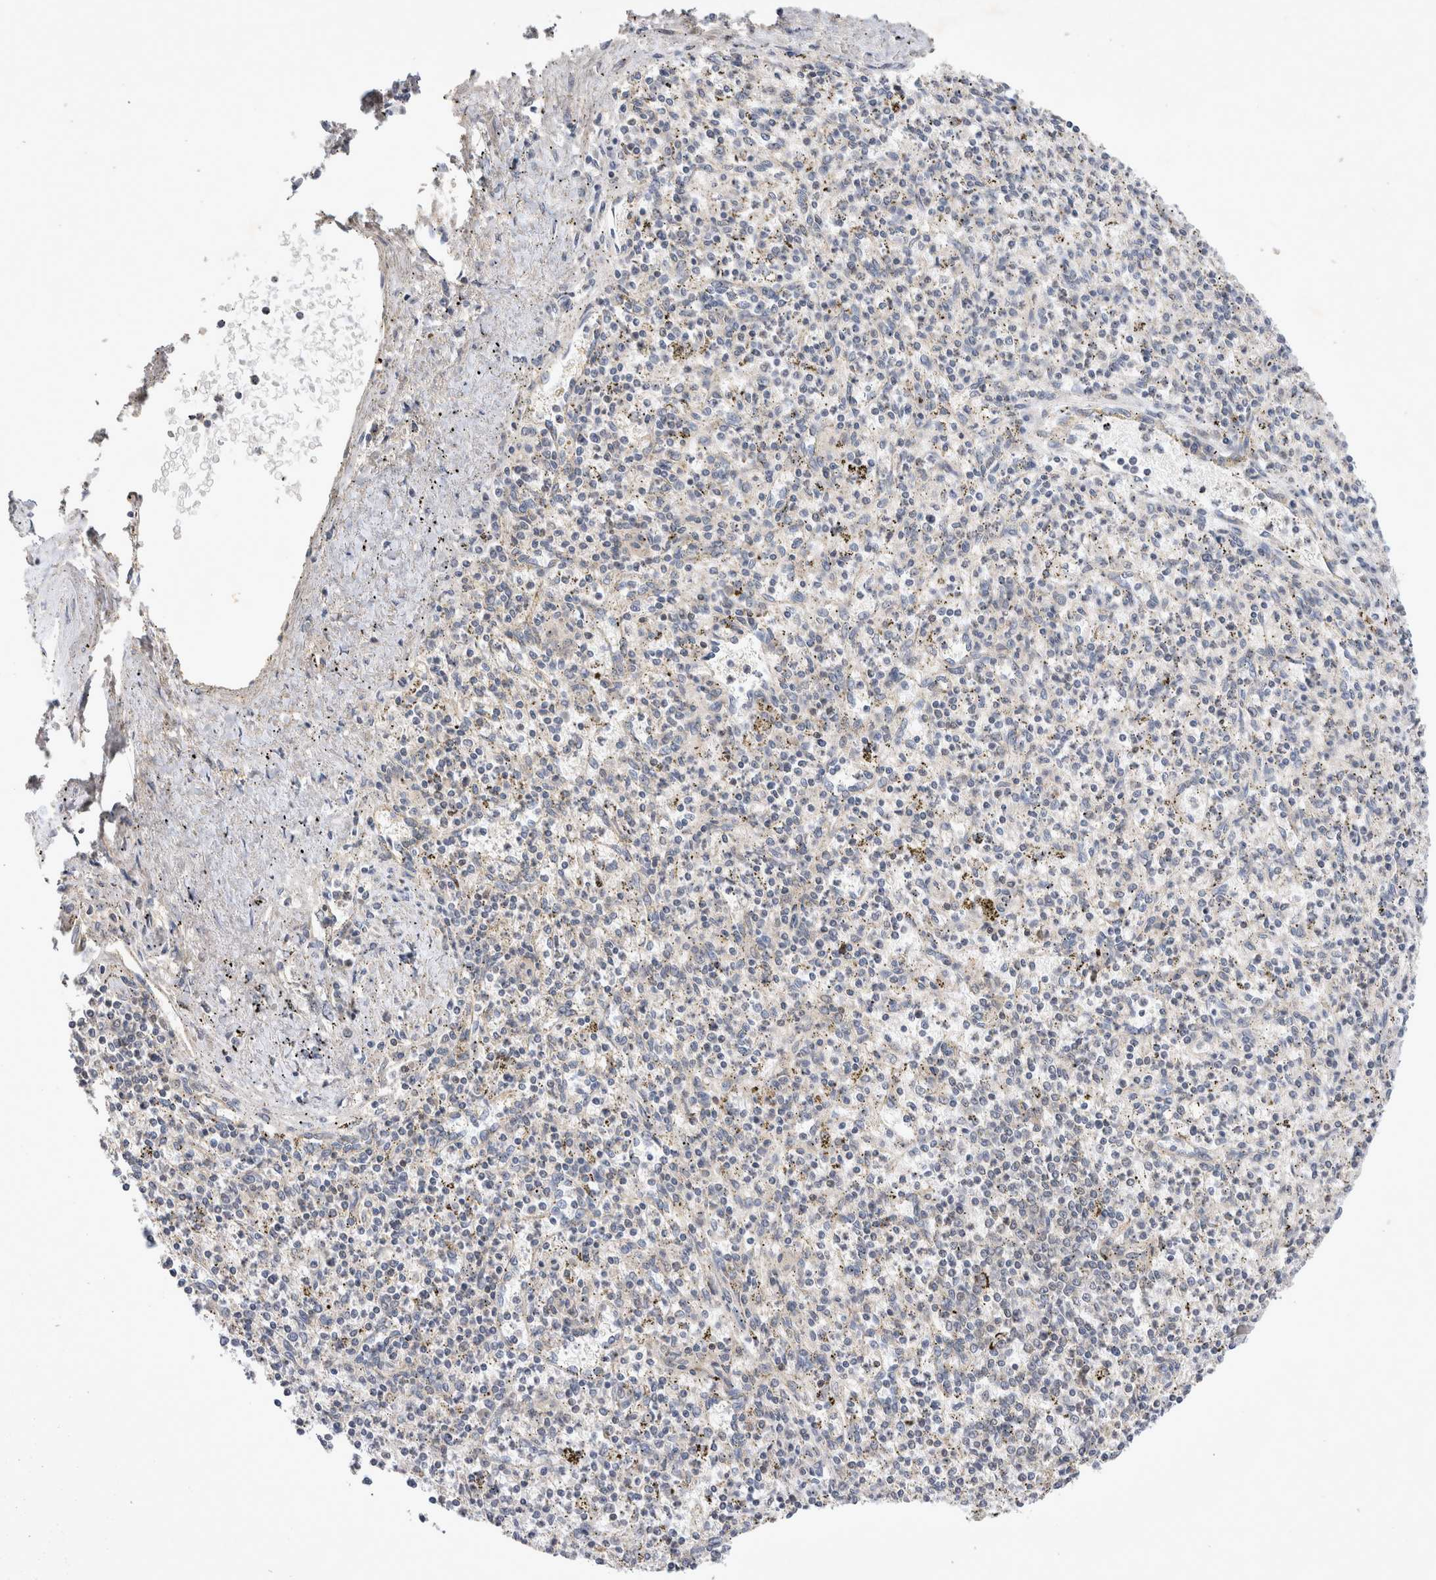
{"staining": {"intensity": "weak", "quantity": "<25%", "location": "cytoplasmic/membranous"}, "tissue": "spleen", "cell_type": "Cells in red pulp", "image_type": "normal", "snomed": [{"axis": "morphology", "description": "Normal tissue, NOS"}, {"axis": "topography", "description": "Spleen"}], "caption": "A histopathology image of human spleen is negative for staining in cells in red pulp. (Immunohistochemistry (ihc), brightfield microscopy, high magnification).", "gene": "SRD5A3", "patient": {"sex": "male", "age": 72}}